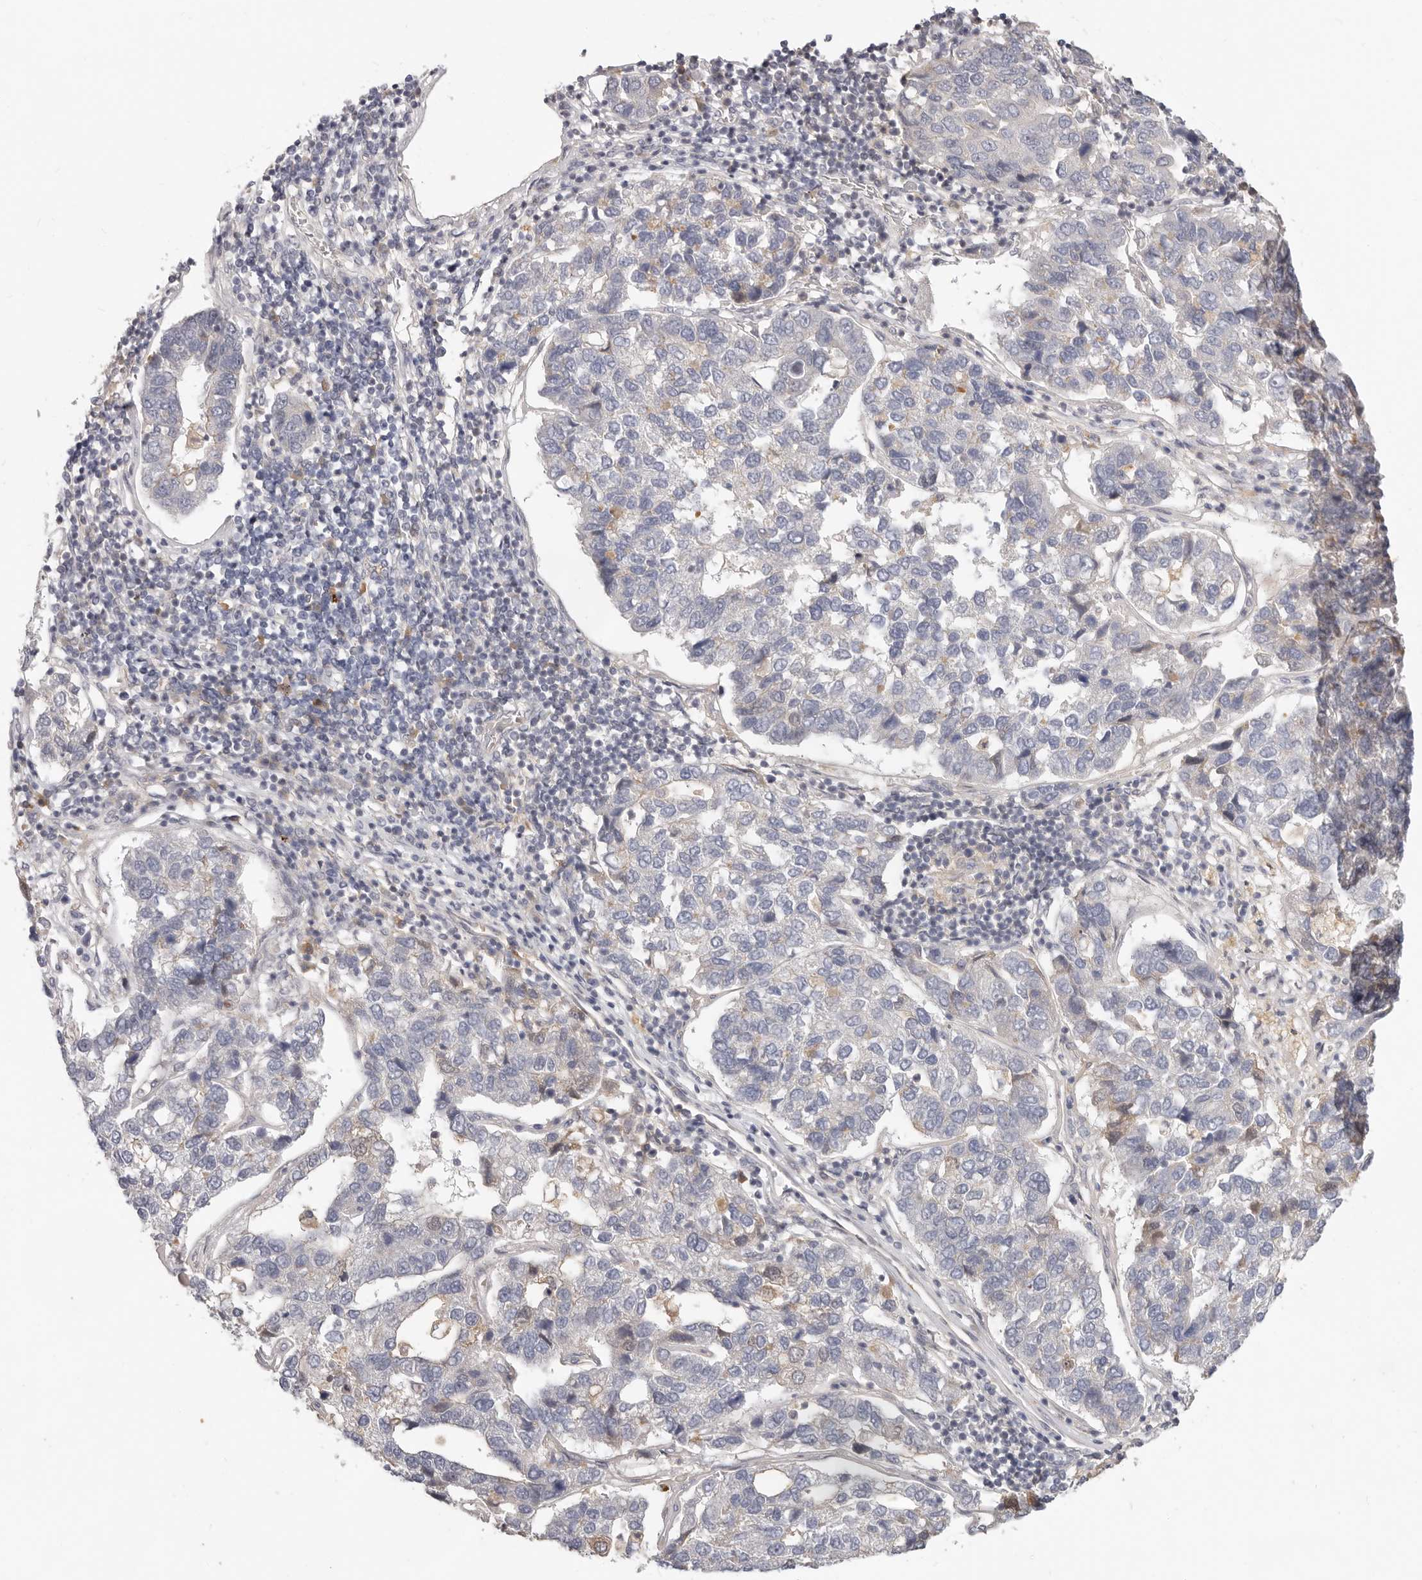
{"staining": {"intensity": "negative", "quantity": "none", "location": "none"}, "tissue": "pancreatic cancer", "cell_type": "Tumor cells", "image_type": "cancer", "snomed": [{"axis": "morphology", "description": "Adenocarcinoma, NOS"}, {"axis": "topography", "description": "Pancreas"}], "caption": "This is a histopathology image of IHC staining of adenocarcinoma (pancreatic), which shows no positivity in tumor cells.", "gene": "USP49", "patient": {"sex": "female", "age": 61}}